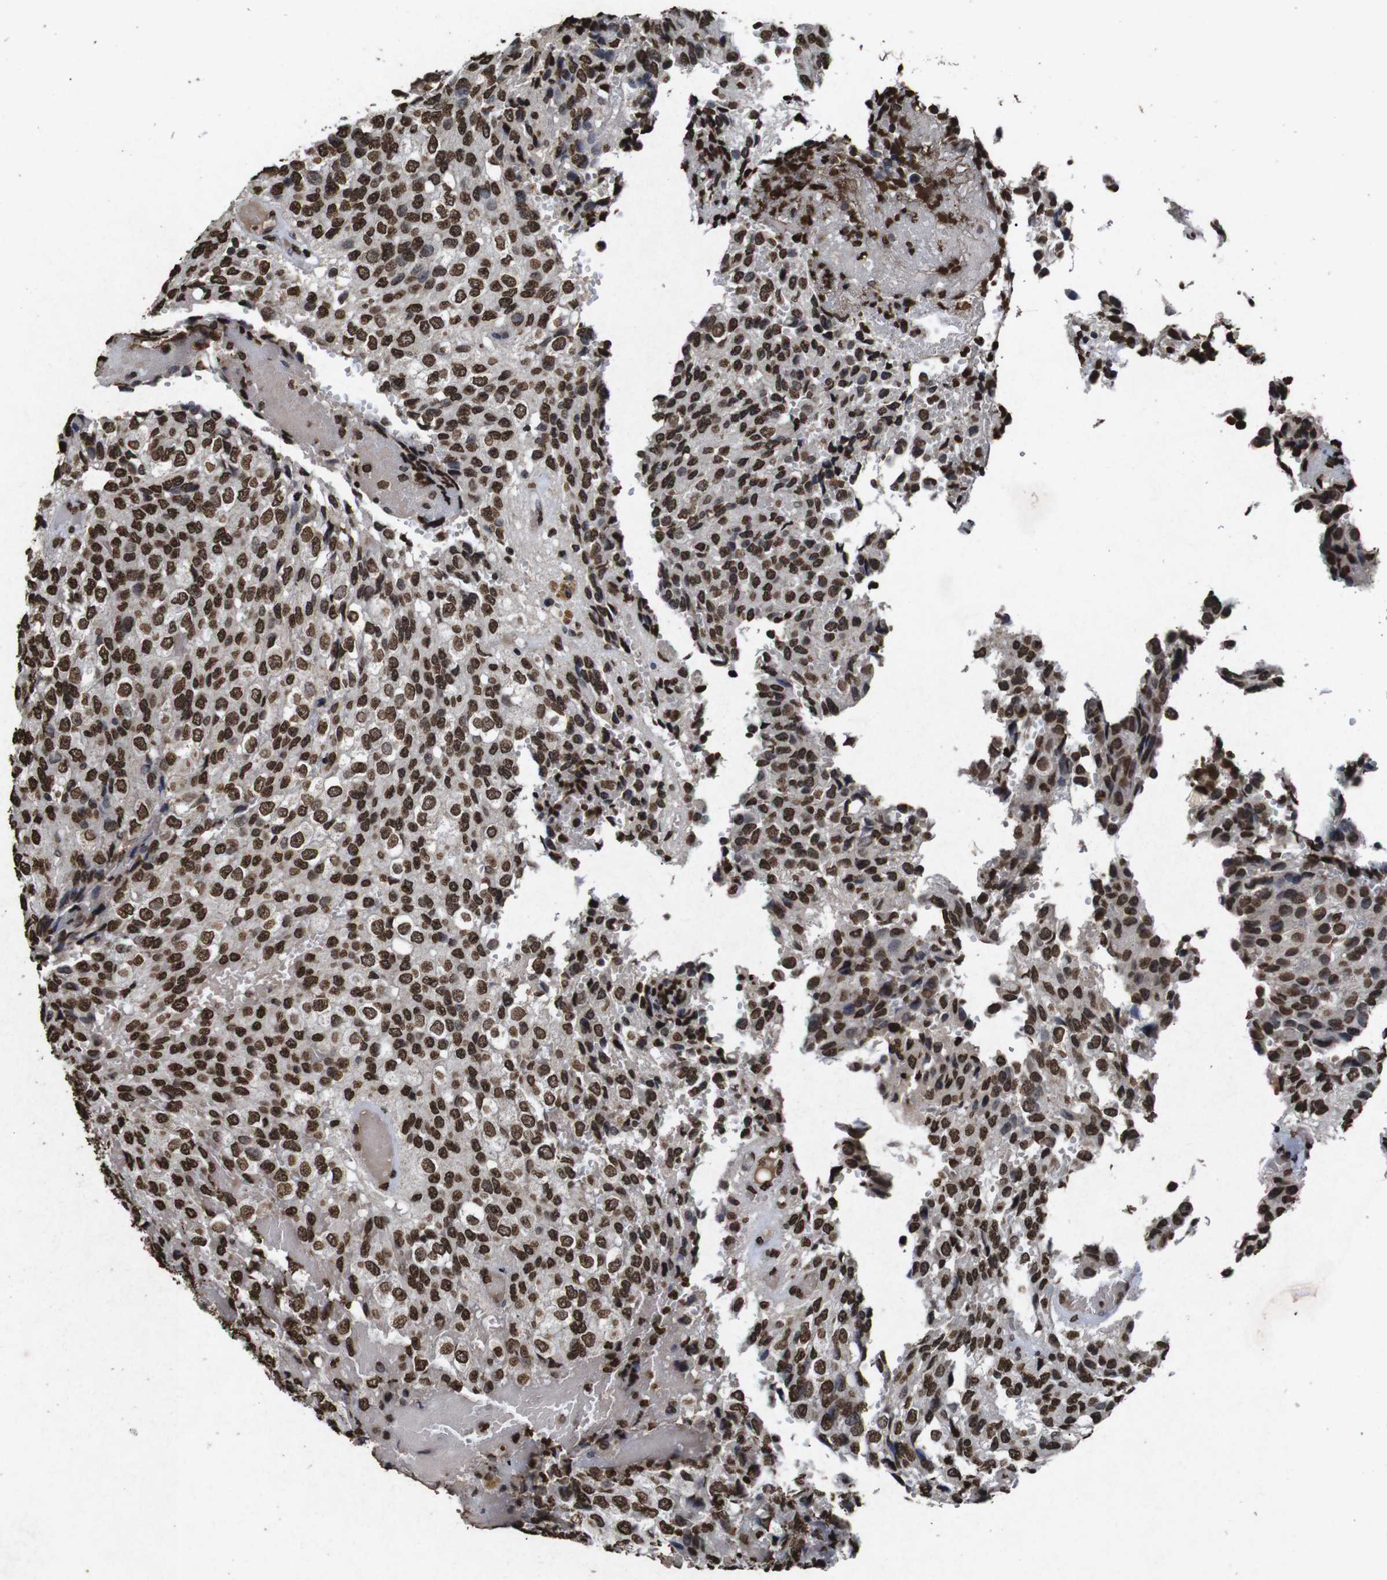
{"staining": {"intensity": "strong", "quantity": ">75%", "location": "nuclear"}, "tissue": "glioma", "cell_type": "Tumor cells", "image_type": "cancer", "snomed": [{"axis": "morphology", "description": "Glioma, malignant, High grade"}, {"axis": "topography", "description": "Brain"}], "caption": "High-grade glioma (malignant) stained for a protein (brown) exhibits strong nuclear positive expression in about >75% of tumor cells.", "gene": "MDM2", "patient": {"sex": "male", "age": 32}}